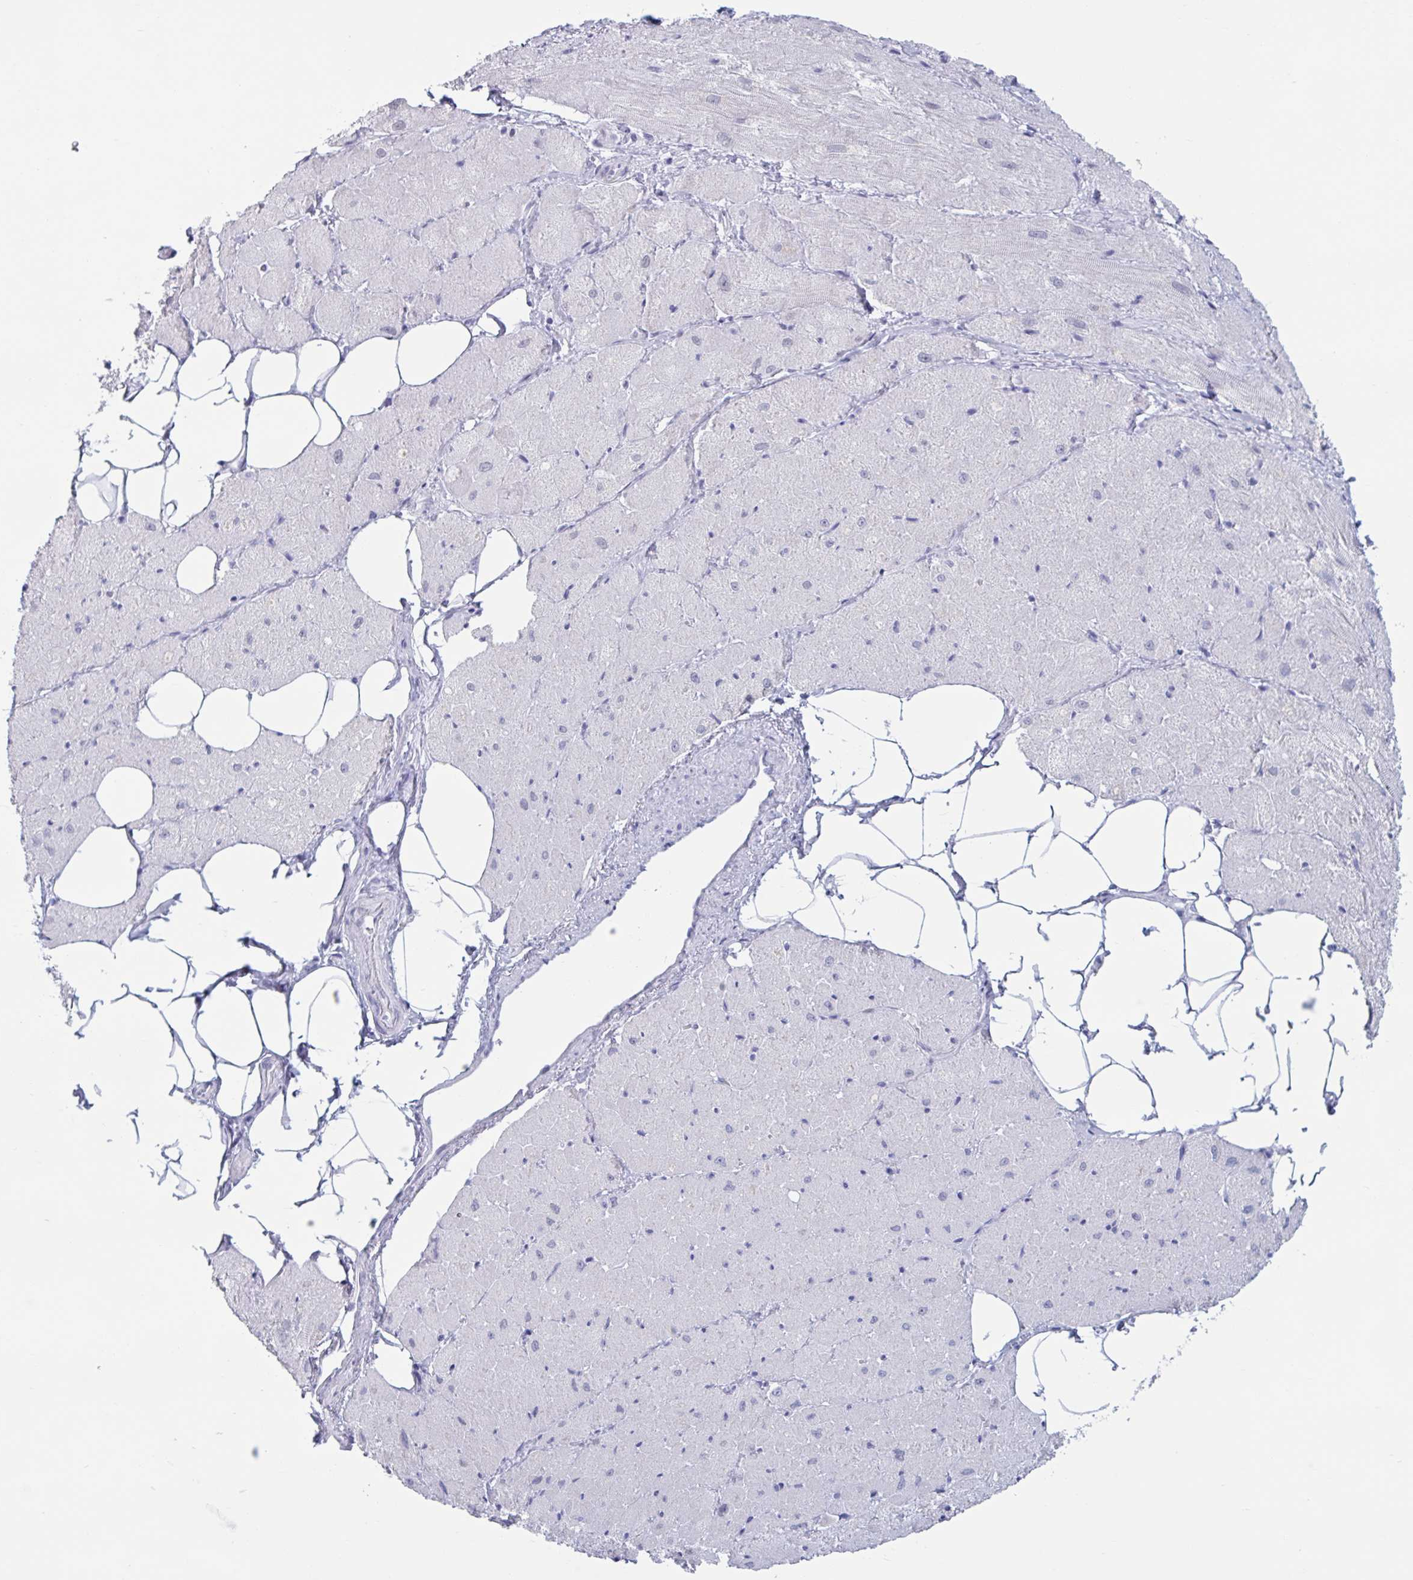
{"staining": {"intensity": "weak", "quantity": "25%-75%", "location": "cytoplasmic/membranous"}, "tissue": "heart muscle", "cell_type": "Cardiomyocytes", "image_type": "normal", "snomed": [{"axis": "morphology", "description": "Normal tissue, NOS"}, {"axis": "topography", "description": "Heart"}], "caption": "This image reveals immunohistochemistry staining of unremarkable heart muscle, with low weak cytoplasmic/membranous expression in about 25%-75% of cardiomyocytes.", "gene": "MSMB", "patient": {"sex": "male", "age": 62}}